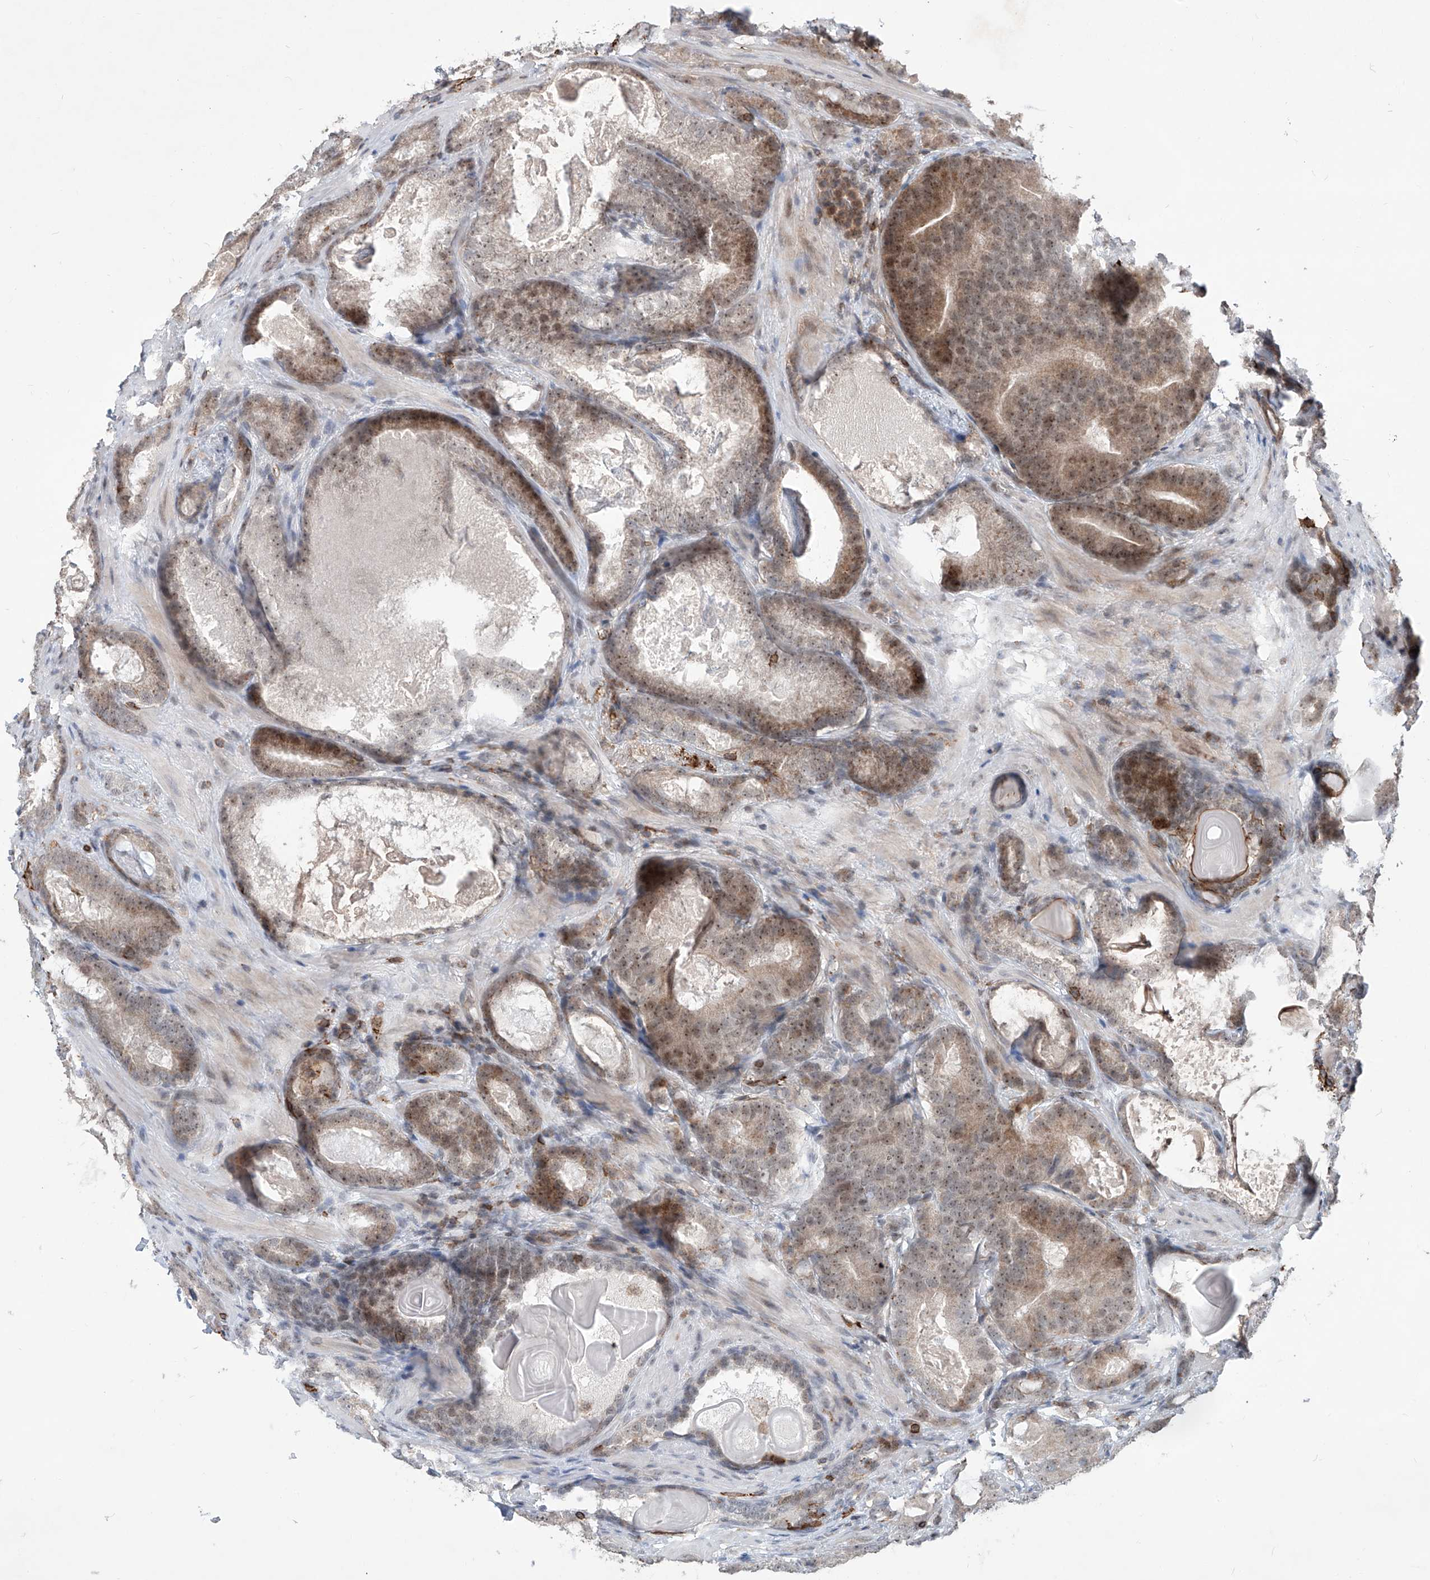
{"staining": {"intensity": "moderate", "quantity": "25%-75%", "location": "cytoplasmic/membranous,nuclear"}, "tissue": "prostate cancer", "cell_type": "Tumor cells", "image_type": "cancer", "snomed": [{"axis": "morphology", "description": "Adenocarcinoma, High grade"}, {"axis": "topography", "description": "Prostate"}], "caption": "IHC micrograph of human prostate cancer (adenocarcinoma (high-grade)) stained for a protein (brown), which shows medium levels of moderate cytoplasmic/membranous and nuclear staining in about 25%-75% of tumor cells.", "gene": "ZBTB48", "patient": {"sex": "male", "age": 66}}